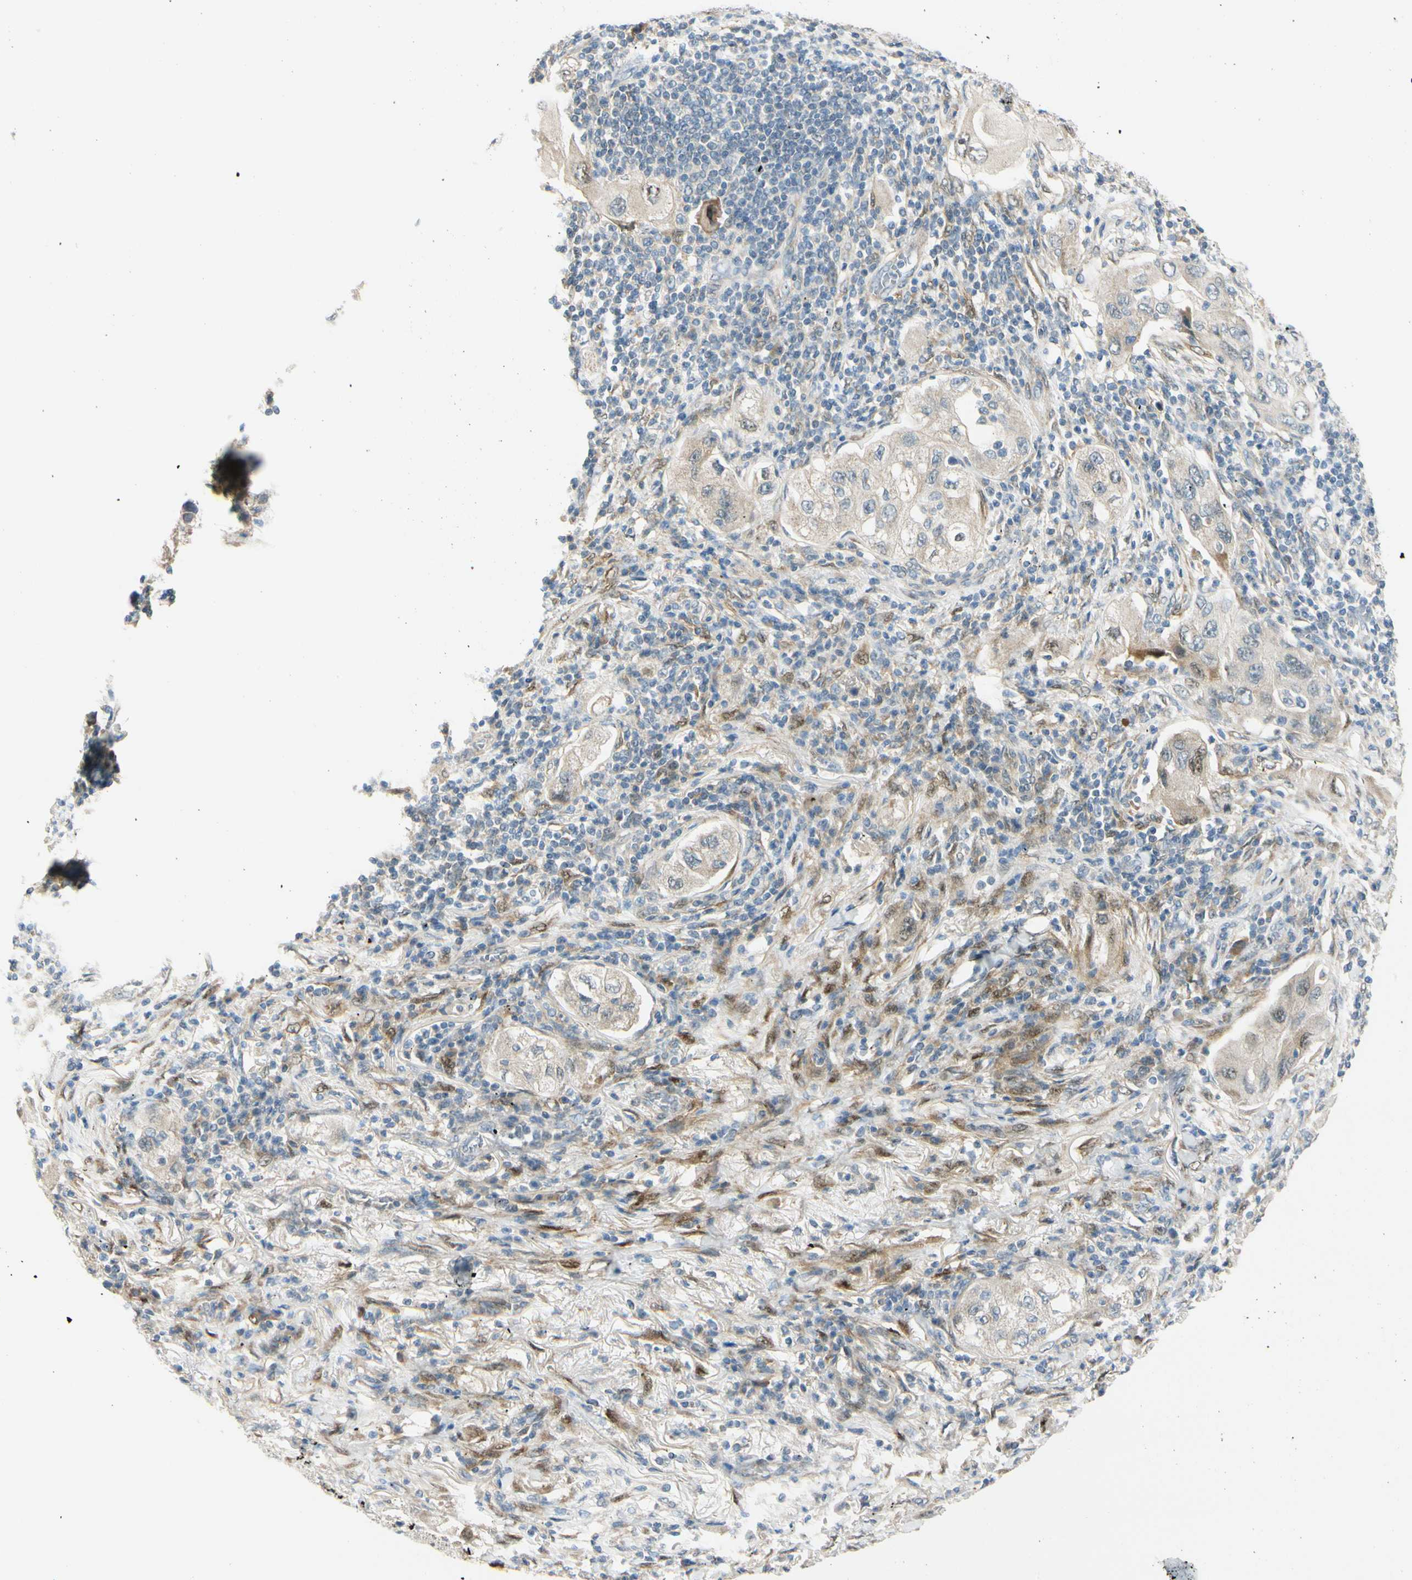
{"staining": {"intensity": "weak", "quantity": "<25%", "location": "cytoplasmic/membranous"}, "tissue": "lung cancer", "cell_type": "Tumor cells", "image_type": "cancer", "snomed": [{"axis": "morphology", "description": "Adenocarcinoma, NOS"}, {"axis": "topography", "description": "Lung"}], "caption": "An IHC photomicrograph of adenocarcinoma (lung) is shown. There is no staining in tumor cells of adenocarcinoma (lung). (Brightfield microscopy of DAB IHC at high magnification).", "gene": "FHL2", "patient": {"sex": "female", "age": 65}}